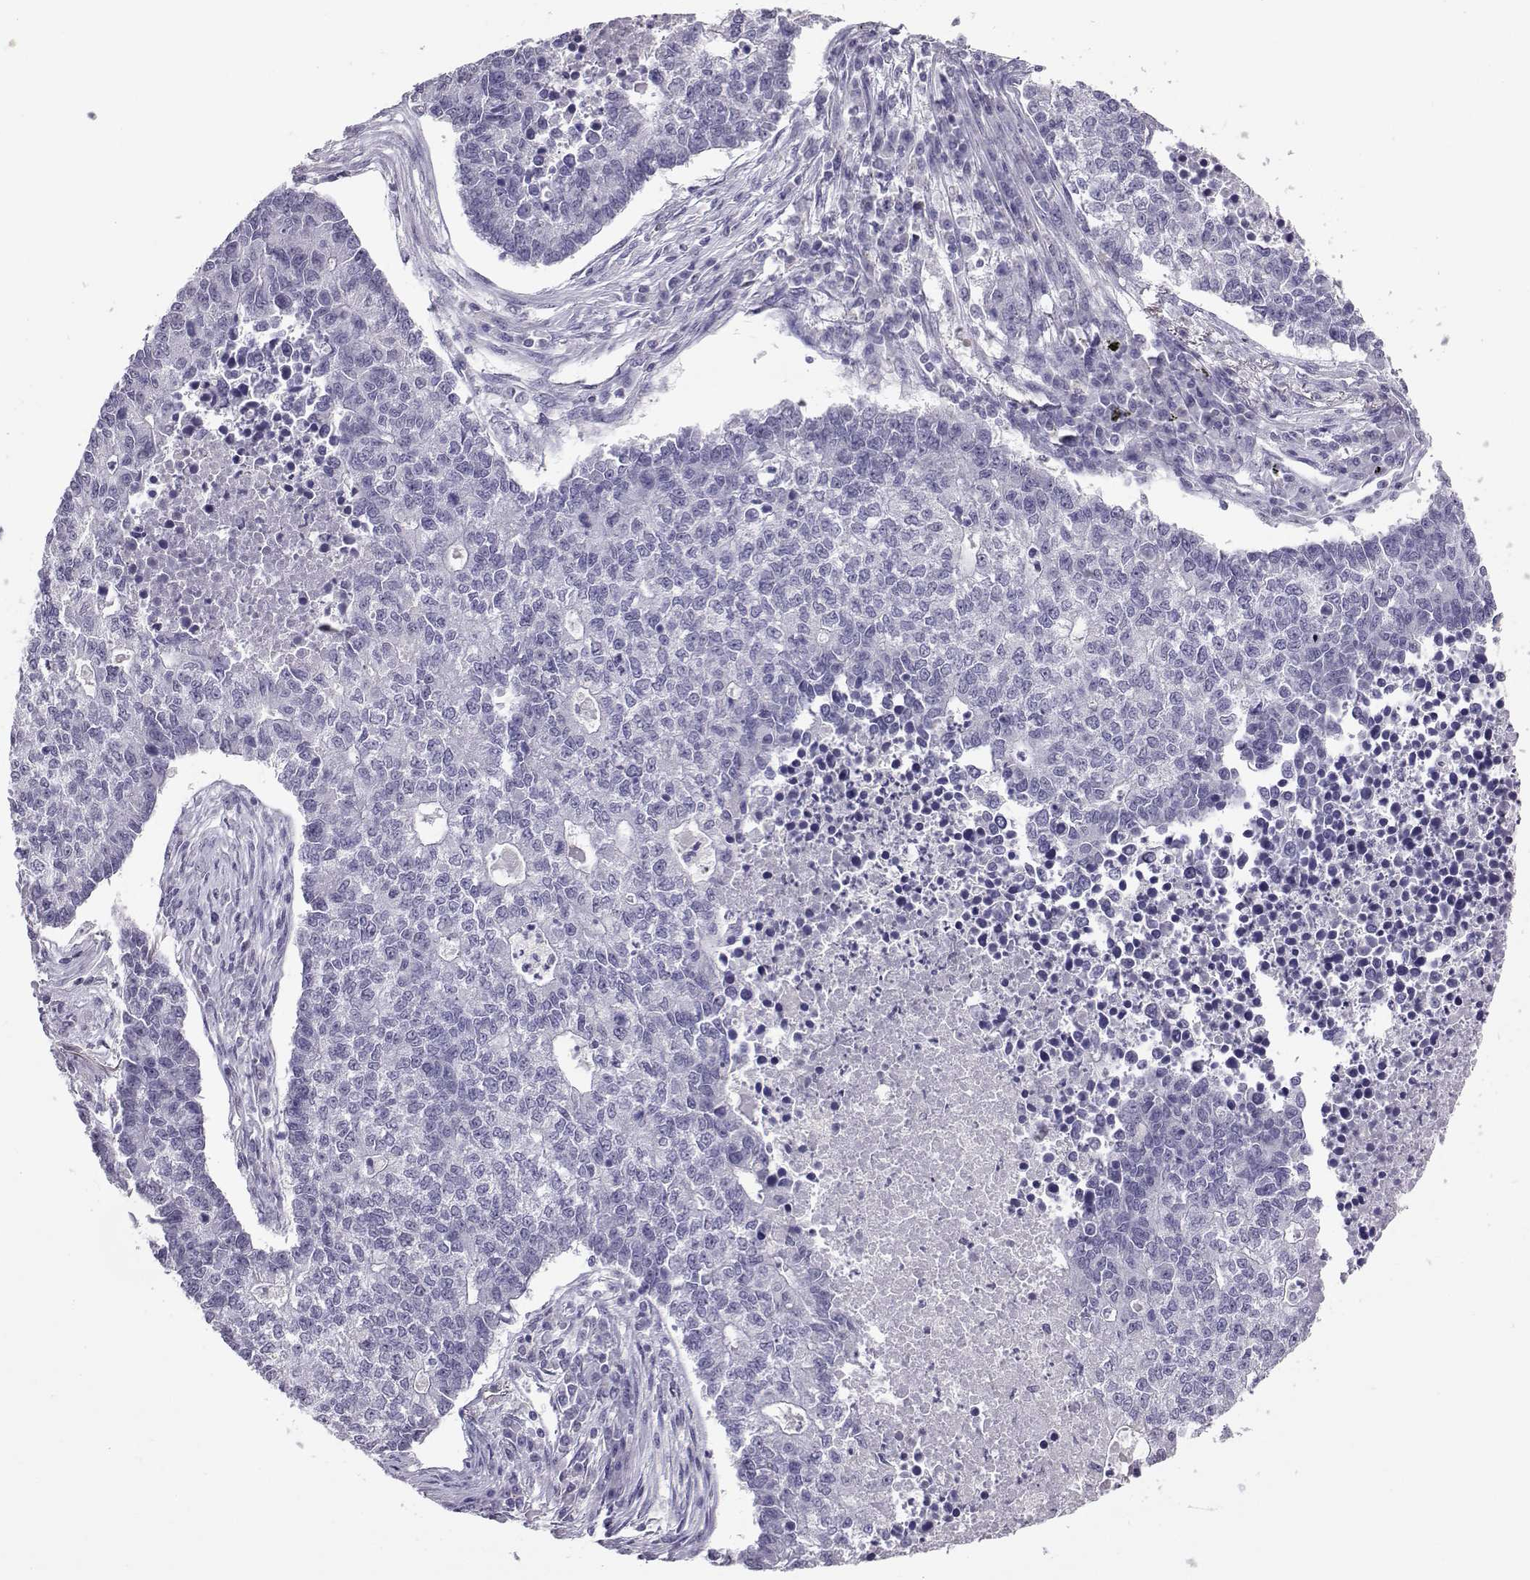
{"staining": {"intensity": "negative", "quantity": "none", "location": "none"}, "tissue": "lung cancer", "cell_type": "Tumor cells", "image_type": "cancer", "snomed": [{"axis": "morphology", "description": "Adenocarcinoma, NOS"}, {"axis": "topography", "description": "Lung"}], "caption": "There is no significant positivity in tumor cells of lung cancer. (IHC, brightfield microscopy, high magnification).", "gene": "TBR1", "patient": {"sex": "male", "age": 57}}